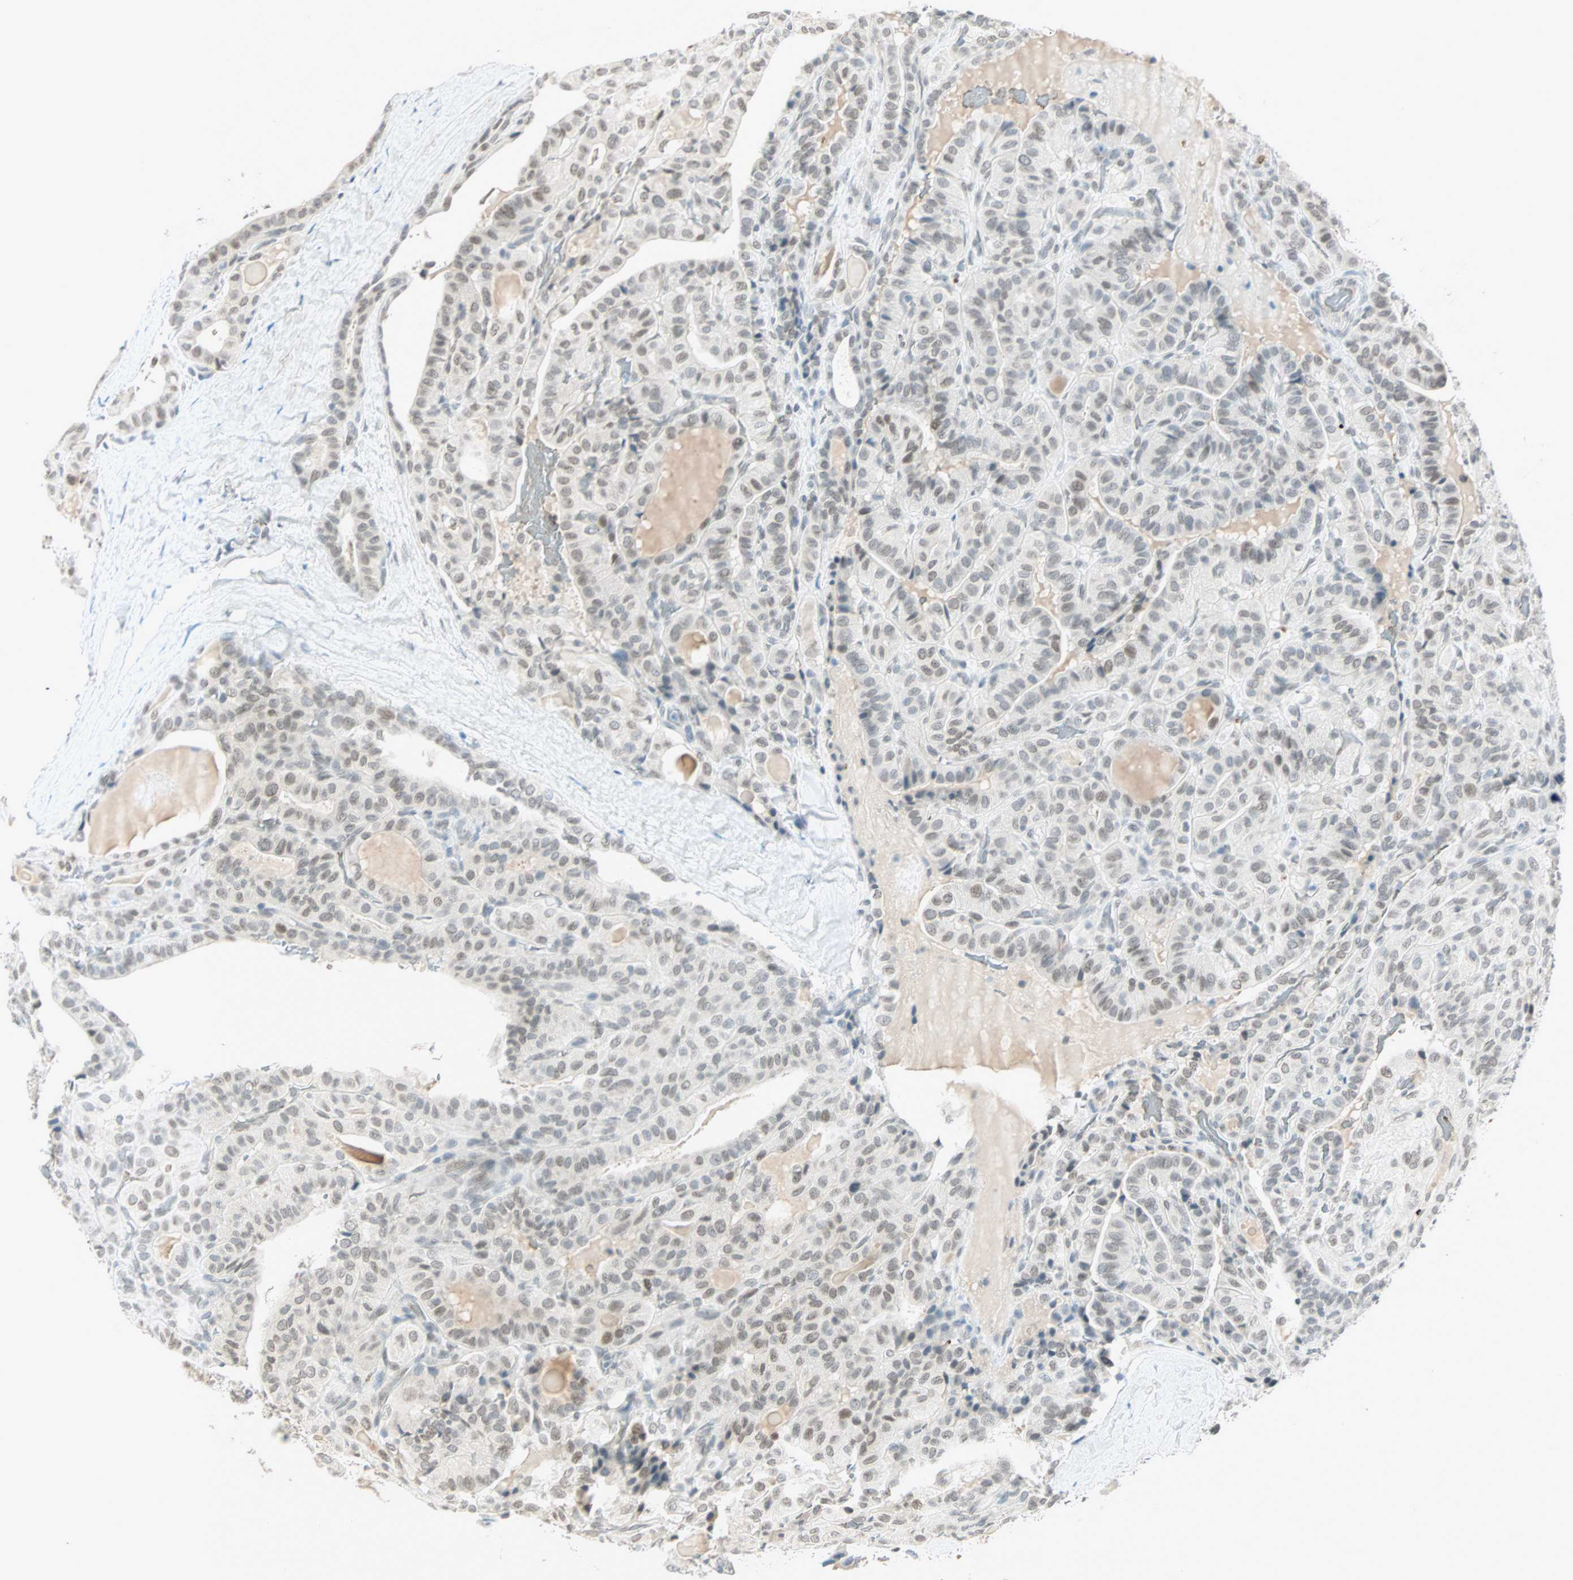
{"staining": {"intensity": "weak", "quantity": "<25%", "location": "nuclear"}, "tissue": "thyroid cancer", "cell_type": "Tumor cells", "image_type": "cancer", "snomed": [{"axis": "morphology", "description": "Papillary adenocarcinoma, NOS"}, {"axis": "topography", "description": "Thyroid gland"}], "caption": "This is a photomicrograph of immunohistochemistry staining of thyroid cancer (papillary adenocarcinoma), which shows no expression in tumor cells.", "gene": "BCAN", "patient": {"sex": "male", "age": 77}}